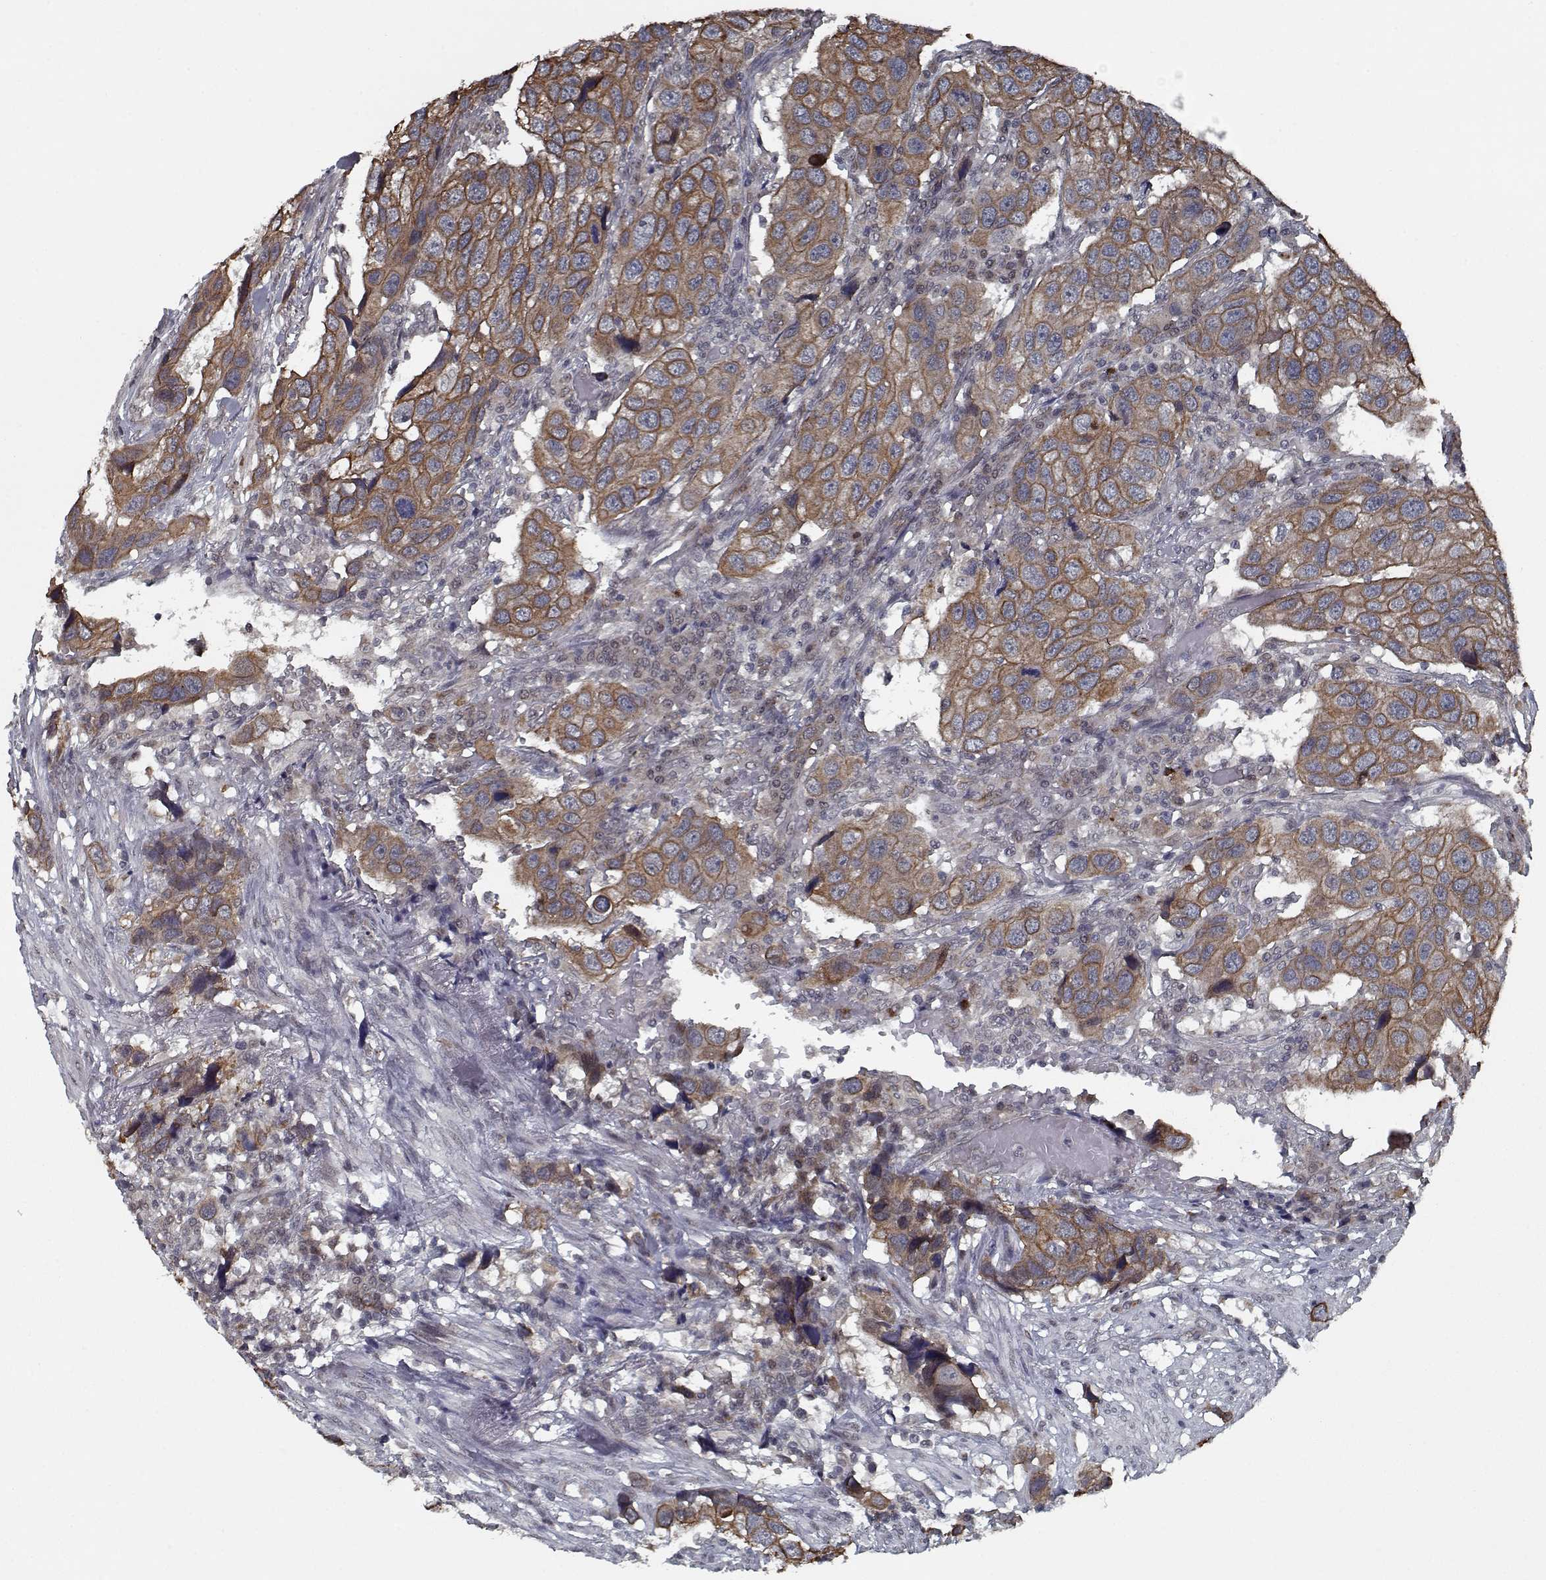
{"staining": {"intensity": "strong", "quantity": ">75%", "location": "cytoplasmic/membranous"}, "tissue": "urothelial cancer", "cell_type": "Tumor cells", "image_type": "cancer", "snomed": [{"axis": "morphology", "description": "Urothelial carcinoma, High grade"}, {"axis": "topography", "description": "Urinary bladder"}], "caption": "An image showing strong cytoplasmic/membranous expression in about >75% of tumor cells in urothelial cancer, as visualized by brown immunohistochemical staining.", "gene": "NLK", "patient": {"sex": "male", "age": 79}}